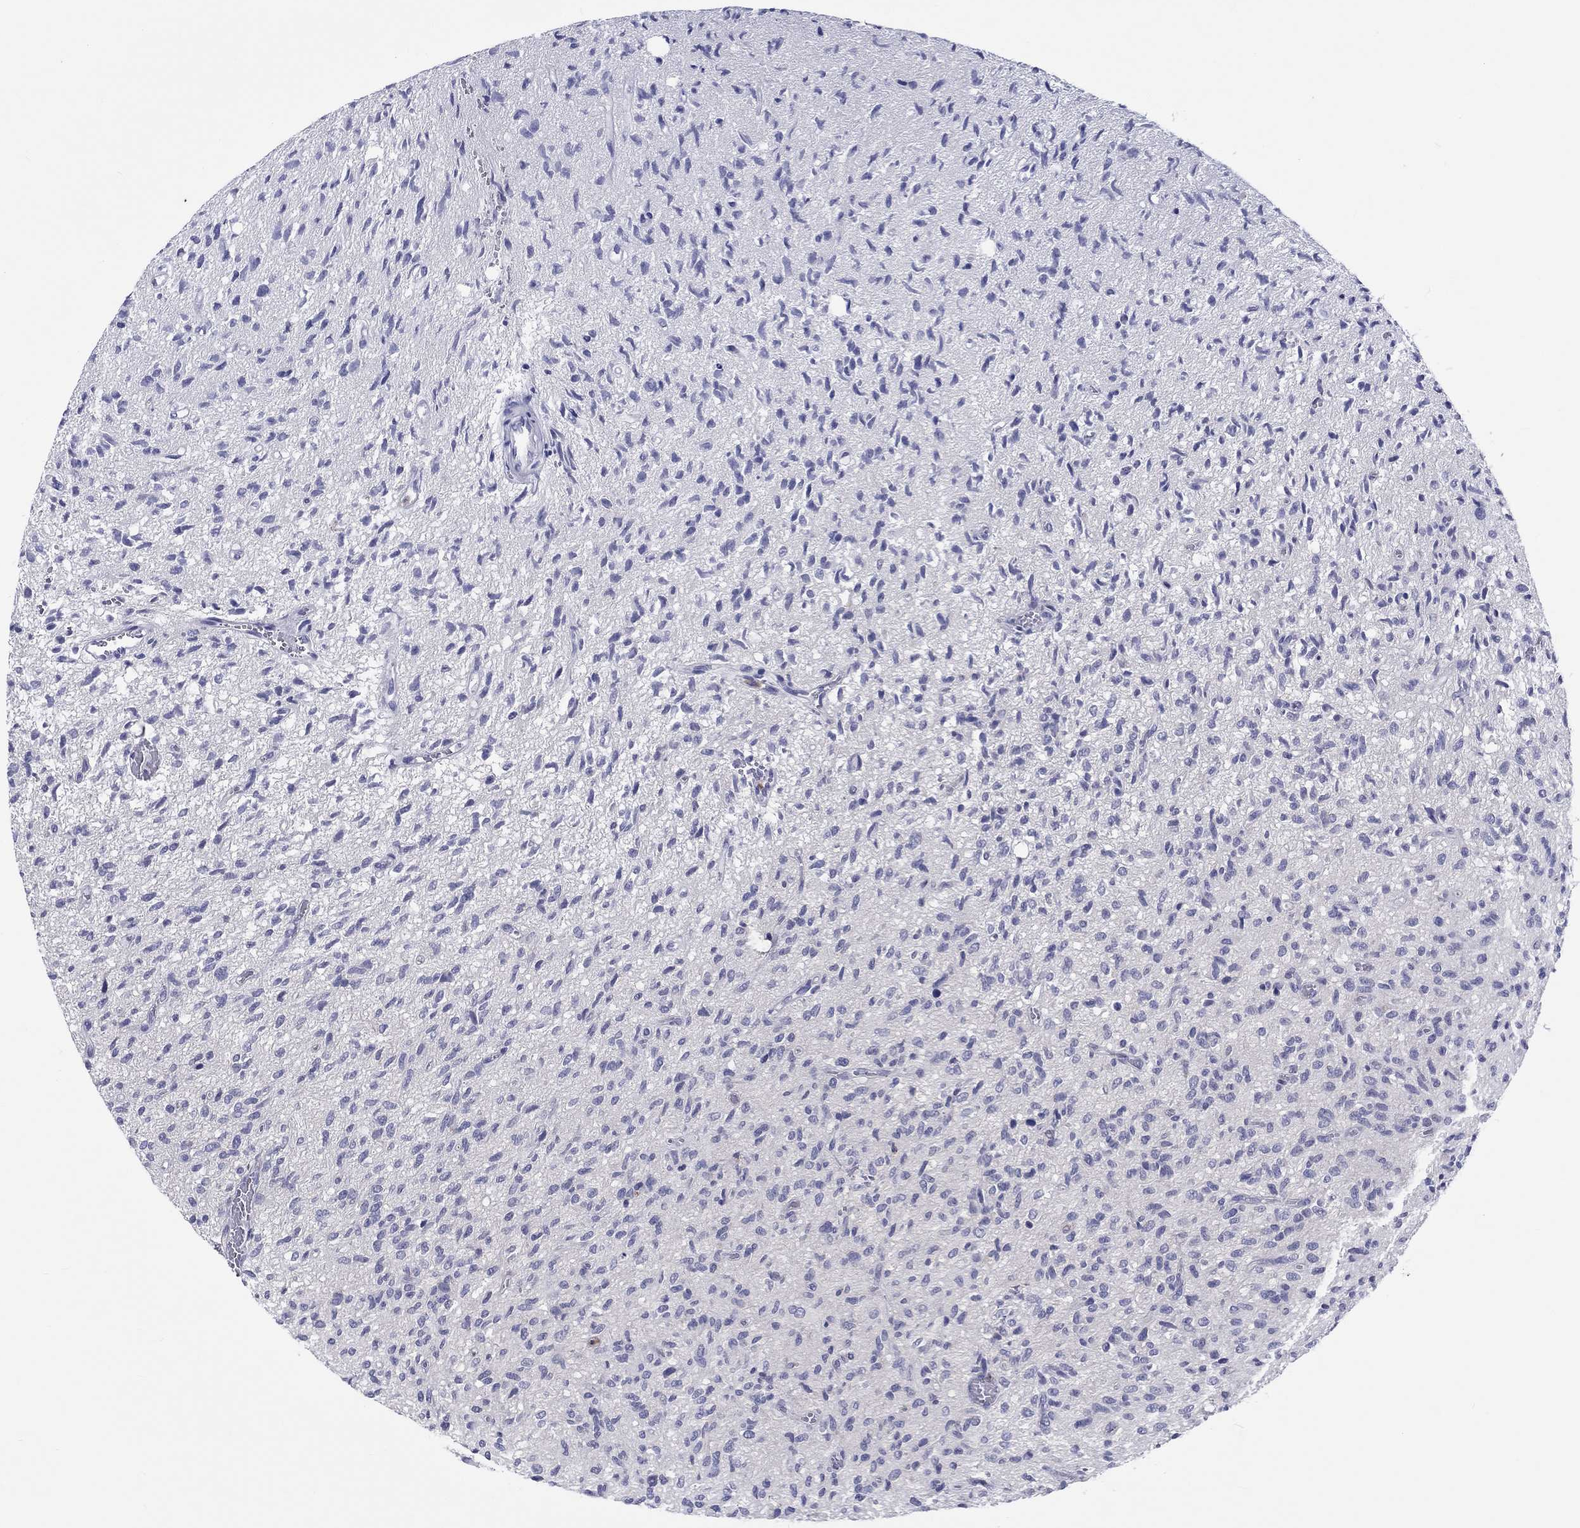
{"staining": {"intensity": "negative", "quantity": "none", "location": "none"}, "tissue": "glioma", "cell_type": "Tumor cells", "image_type": "cancer", "snomed": [{"axis": "morphology", "description": "Glioma, malignant, High grade"}, {"axis": "topography", "description": "Brain"}], "caption": "Immunohistochemistry (IHC) of human glioma displays no expression in tumor cells.", "gene": "ABCG4", "patient": {"sex": "male", "age": 64}}